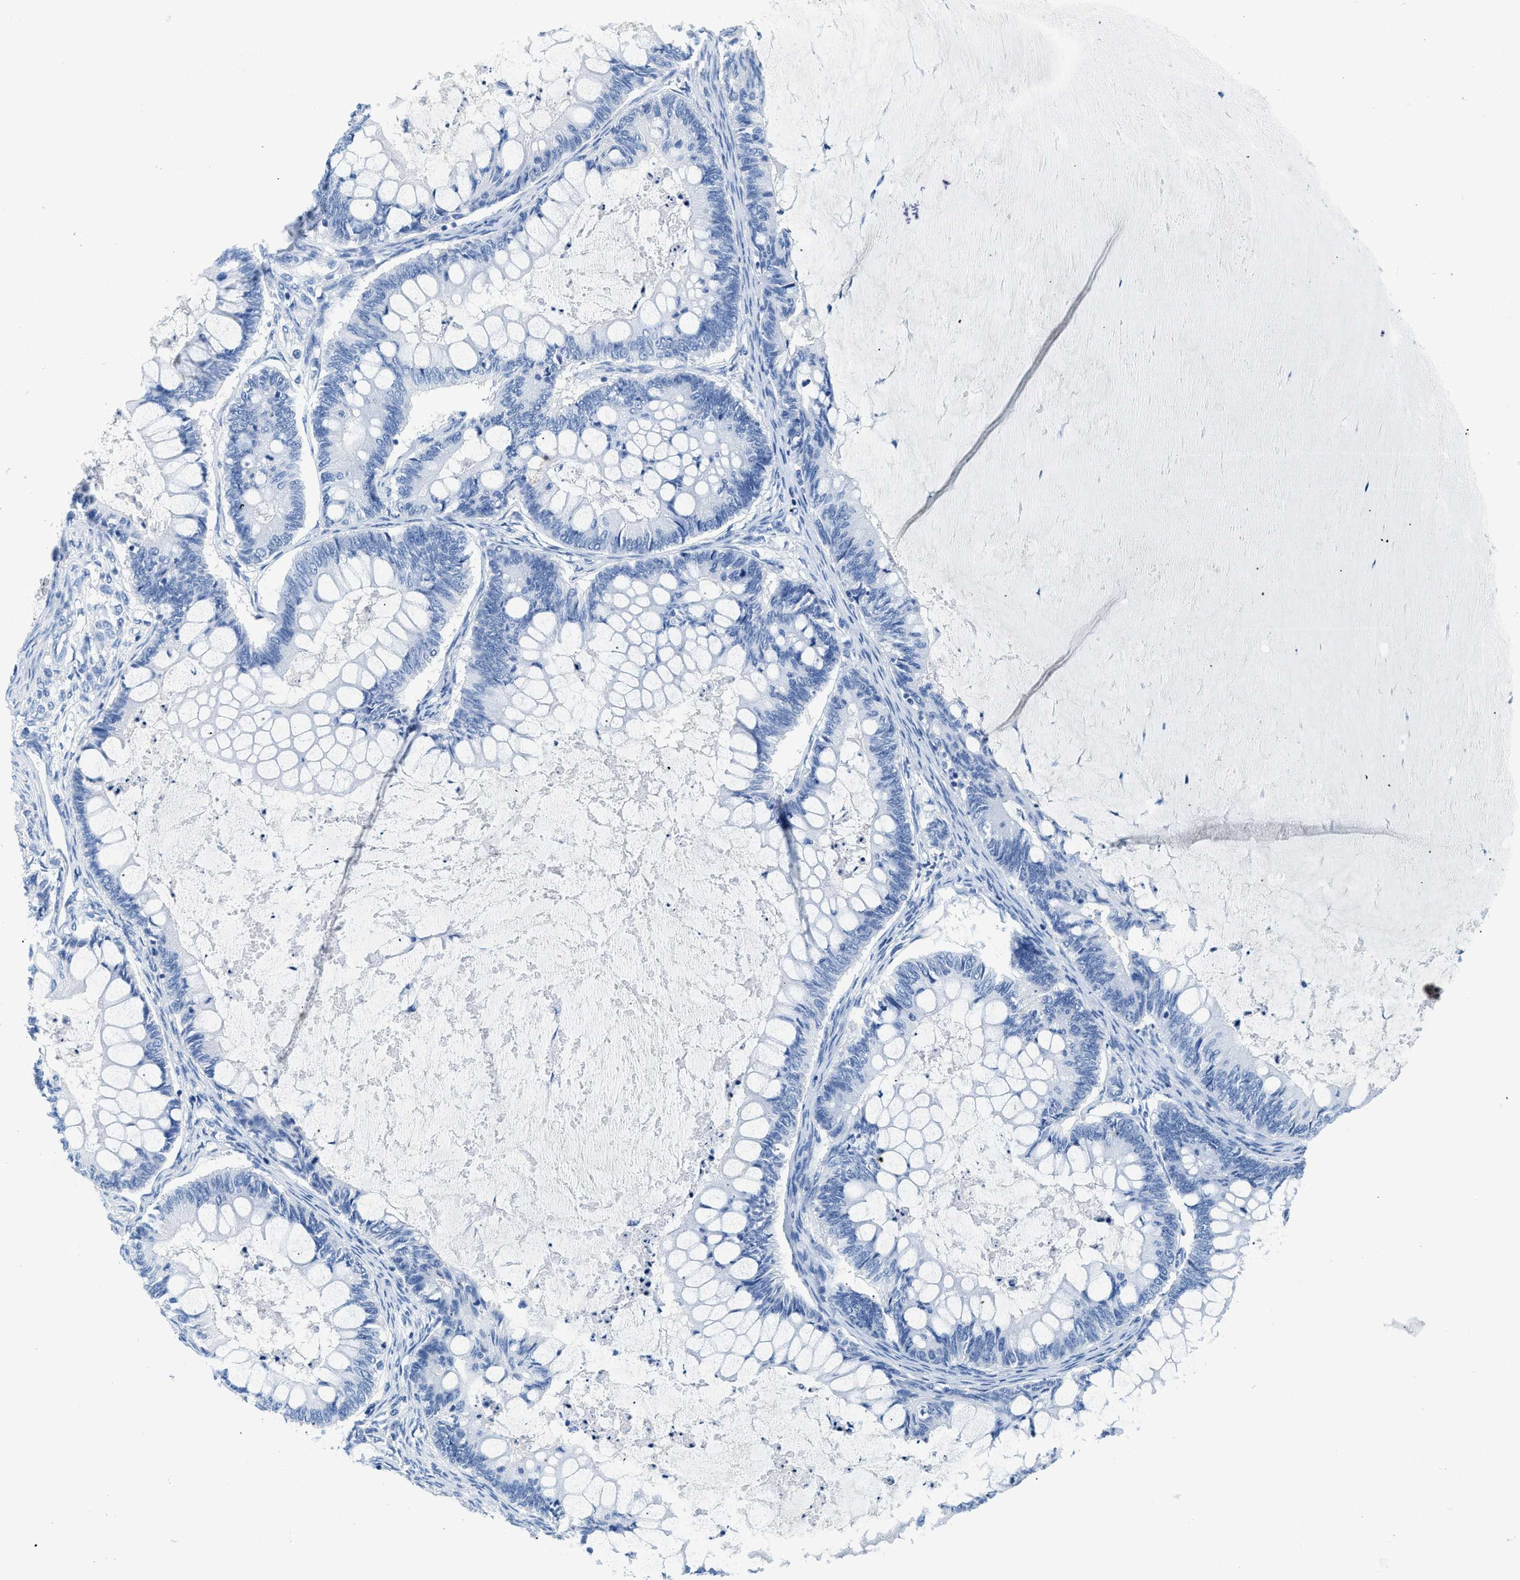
{"staining": {"intensity": "negative", "quantity": "none", "location": "none"}, "tissue": "ovarian cancer", "cell_type": "Tumor cells", "image_type": "cancer", "snomed": [{"axis": "morphology", "description": "Cystadenocarcinoma, mucinous, NOS"}, {"axis": "topography", "description": "Ovary"}], "caption": "An IHC histopathology image of ovarian mucinous cystadenocarcinoma is shown. There is no staining in tumor cells of ovarian mucinous cystadenocarcinoma. (DAB immunohistochemistry (IHC) visualized using brightfield microscopy, high magnification).", "gene": "NFATC2", "patient": {"sex": "female", "age": 61}}